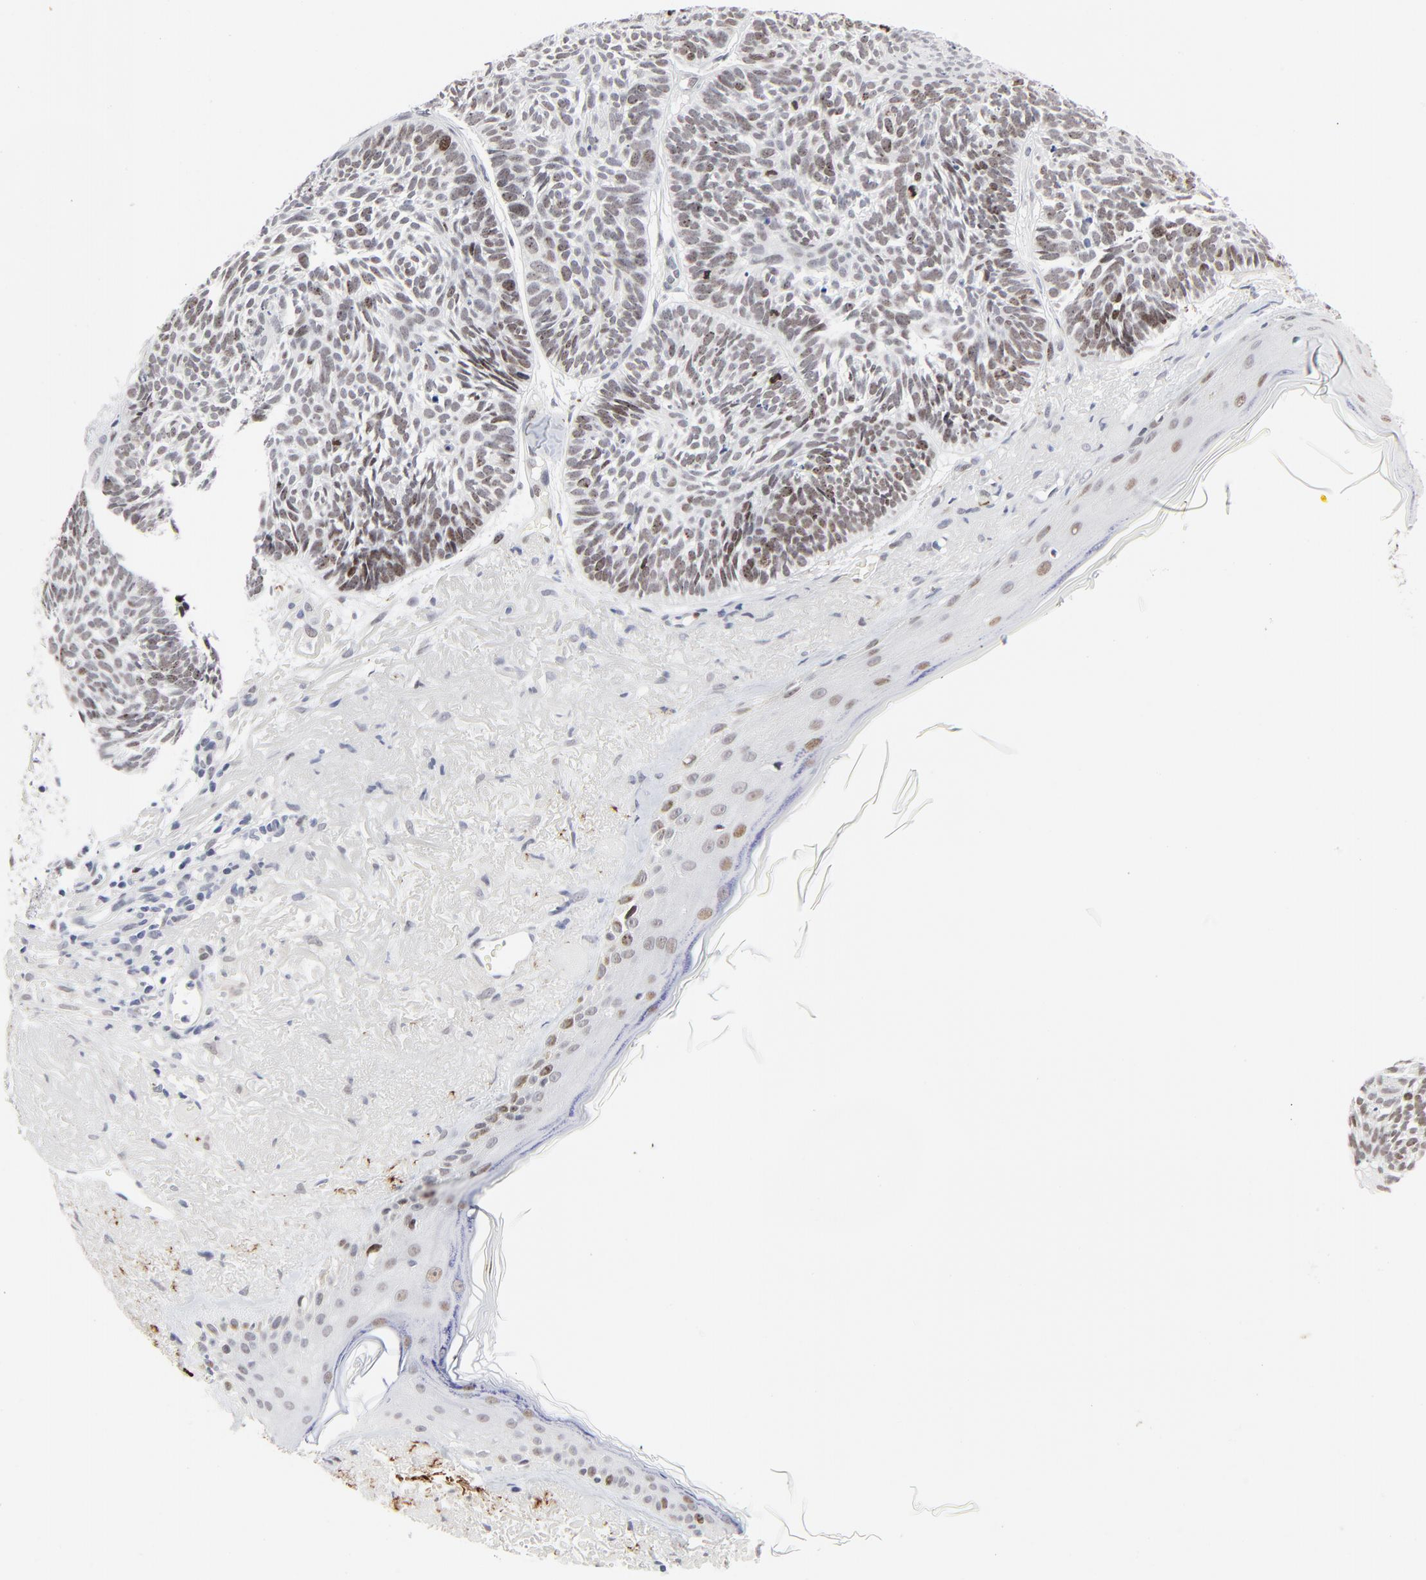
{"staining": {"intensity": "moderate", "quantity": ">75%", "location": "nuclear"}, "tissue": "skin cancer", "cell_type": "Tumor cells", "image_type": "cancer", "snomed": [{"axis": "morphology", "description": "Basal cell carcinoma"}, {"axis": "topography", "description": "Skin"}], "caption": "Human skin basal cell carcinoma stained with a brown dye exhibits moderate nuclear positive positivity in approximately >75% of tumor cells.", "gene": "ZNF589", "patient": {"sex": "female", "age": 87}}